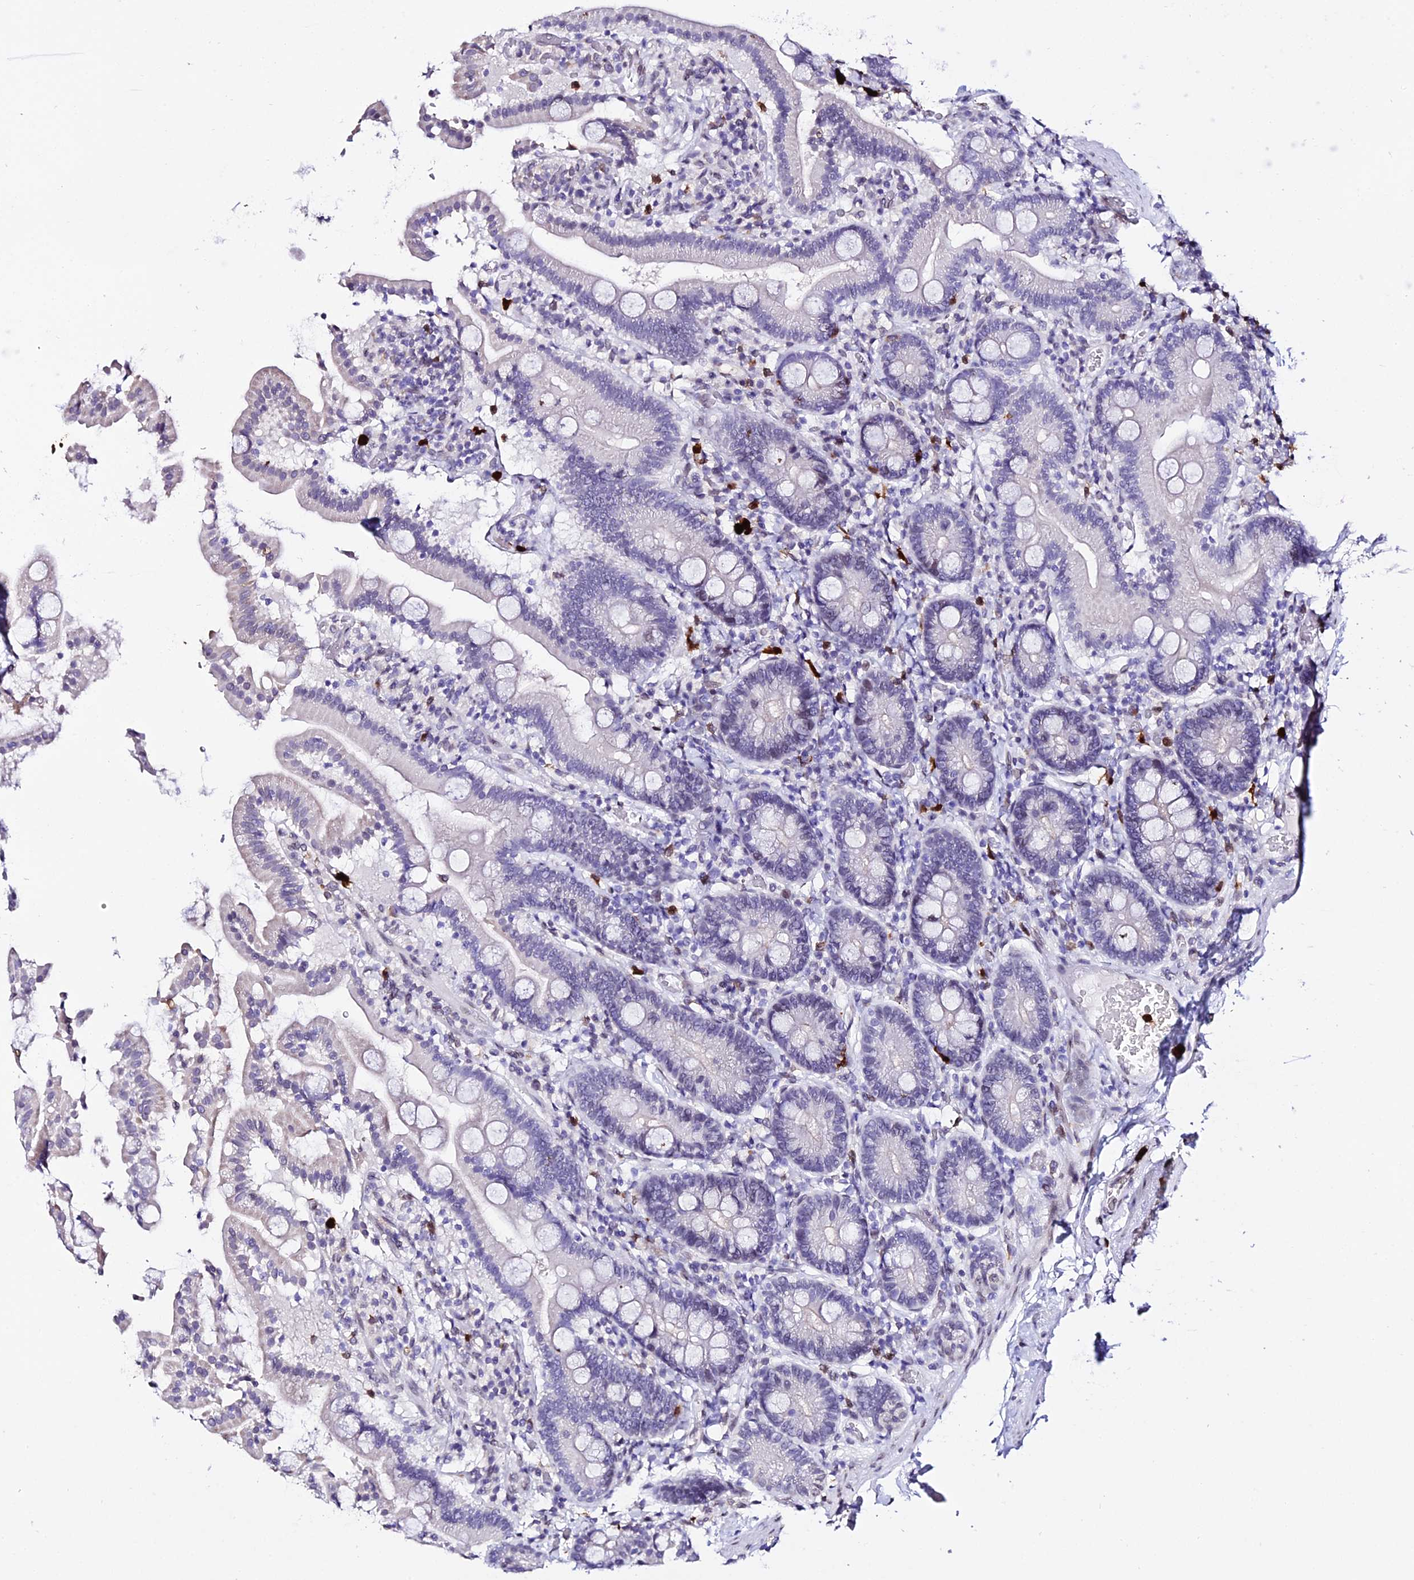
{"staining": {"intensity": "negative", "quantity": "none", "location": "none"}, "tissue": "duodenum", "cell_type": "Glandular cells", "image_type": "normal", "snomed": [{"axis": "morphology", "description": "Normal tissue, NOS"}, {"axis": "topography", "description": "Duodenum"}], "caption": "There is no significant positivity in glandular cells of duodenum. (DAB IHC, high magnification).", "gene": "MCM10", "patient": {"sex": "male", "age": 55}}